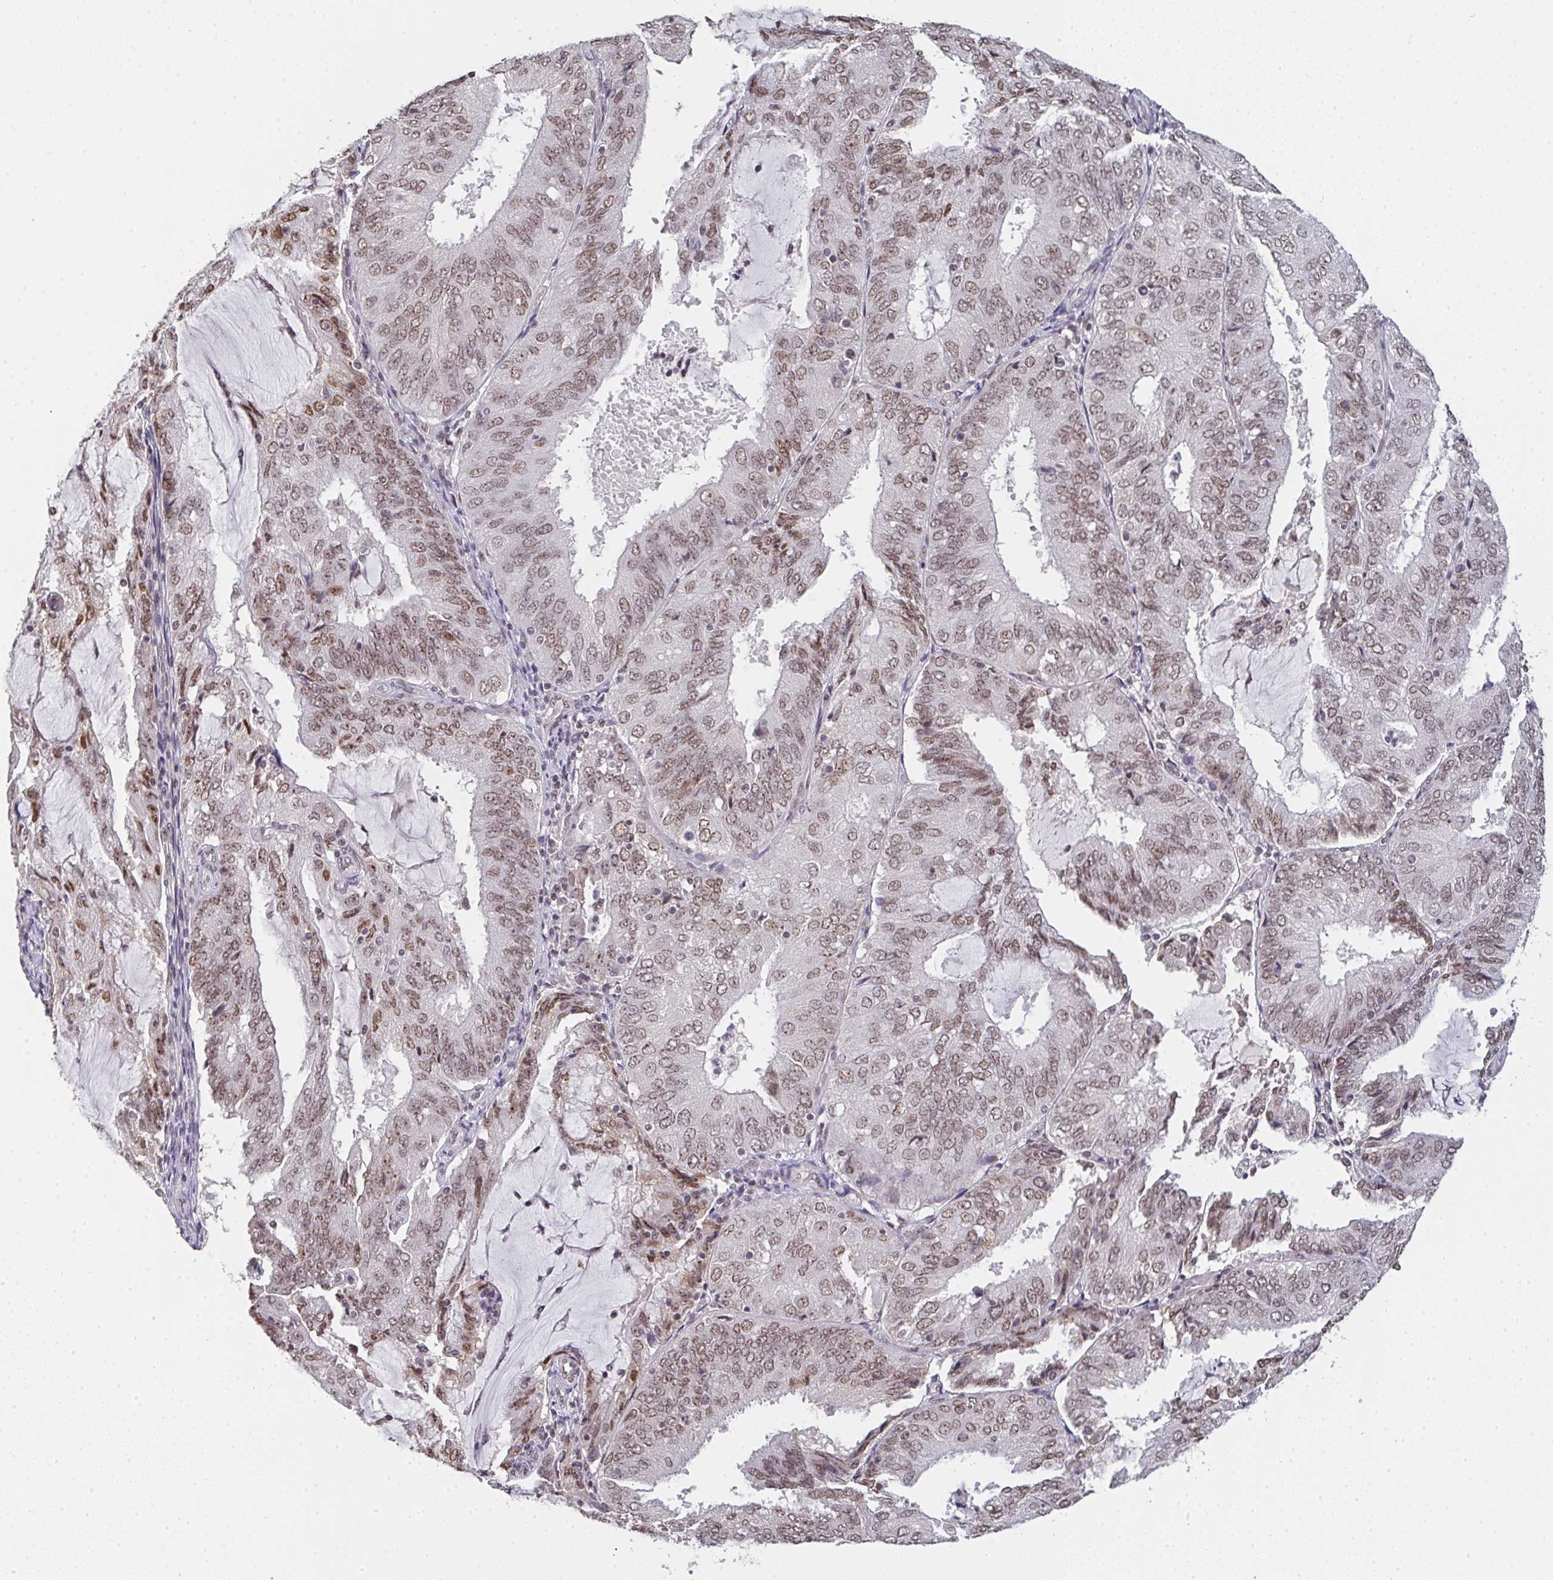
{"staining": {"intensity": "moderate", "quantity": ">75%", "location": "nuclear"}, "tissue": "endometrial cancer", "cell_type": "Tumor cells", "image_type": "cancer", "snomed": [{"axis": "morphology", "description": "Adenocarcinoma, NOS"}, {"axis": "topography", "description": "Endometrium"}], "caption": "Immunohistochemical staining of human endometrial cancer displays moderate nuclear protein expression in approximately >75% of tumor cells.", "gene": "DKC1", "patient": {"sex": "female", "age": 81}}